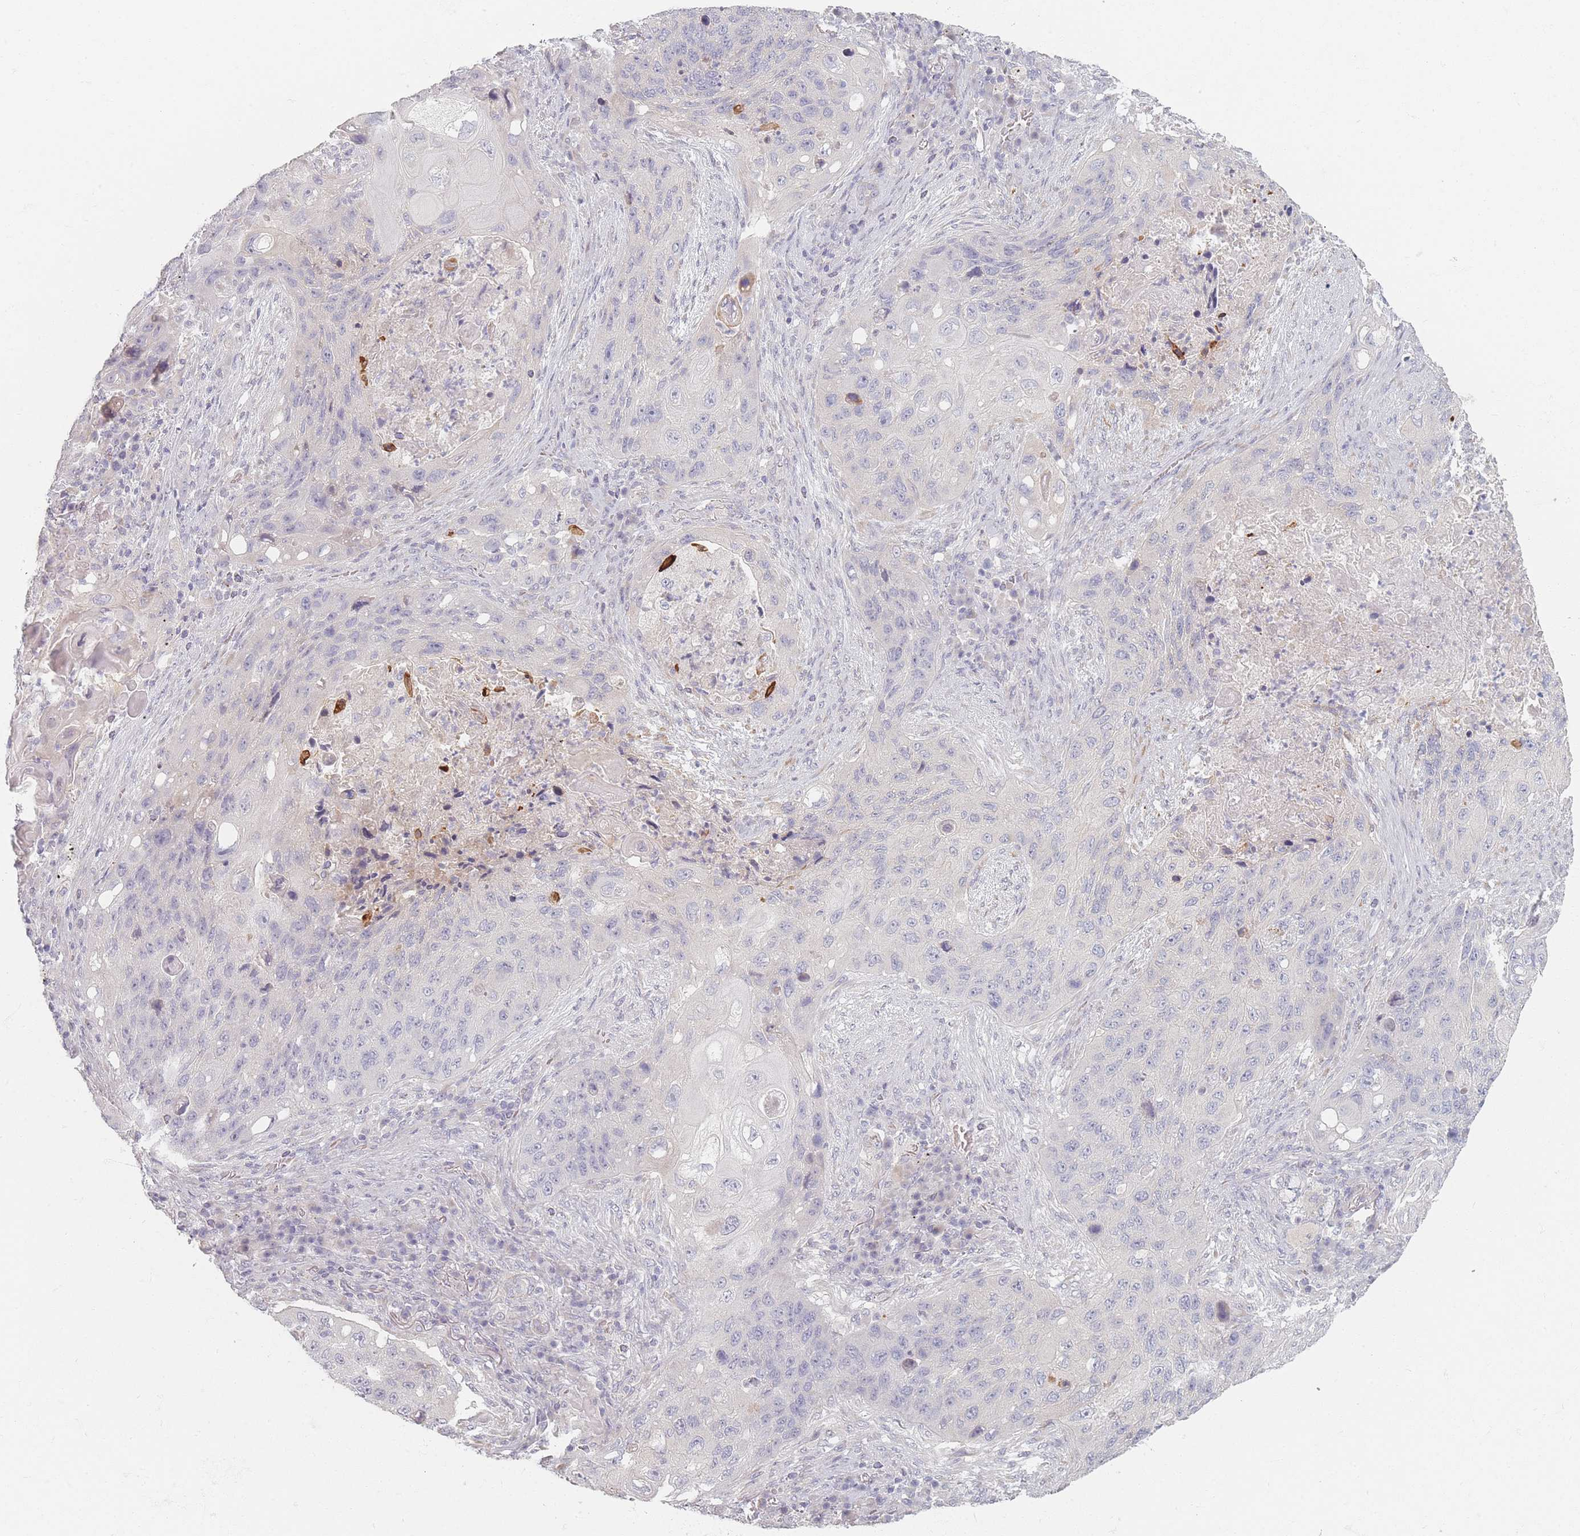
{"staining": {"intensity": "negative", "quantity": "none", "location": "none"}, "tissue": "lung cancer", "cell_type": "Tumor cells", "image_type": "cancer", "snomed": [{"axis": "morphology", "description": "Squamous cell carcinoma, NOS"}, {"axis": "topography", "description": "Lung"}], "caption": "The micrograph shows no significant positivity in tumor cells of lung cancer.", "gene": "TMOD1", "patient": {"sex": "female", "age": 63}}